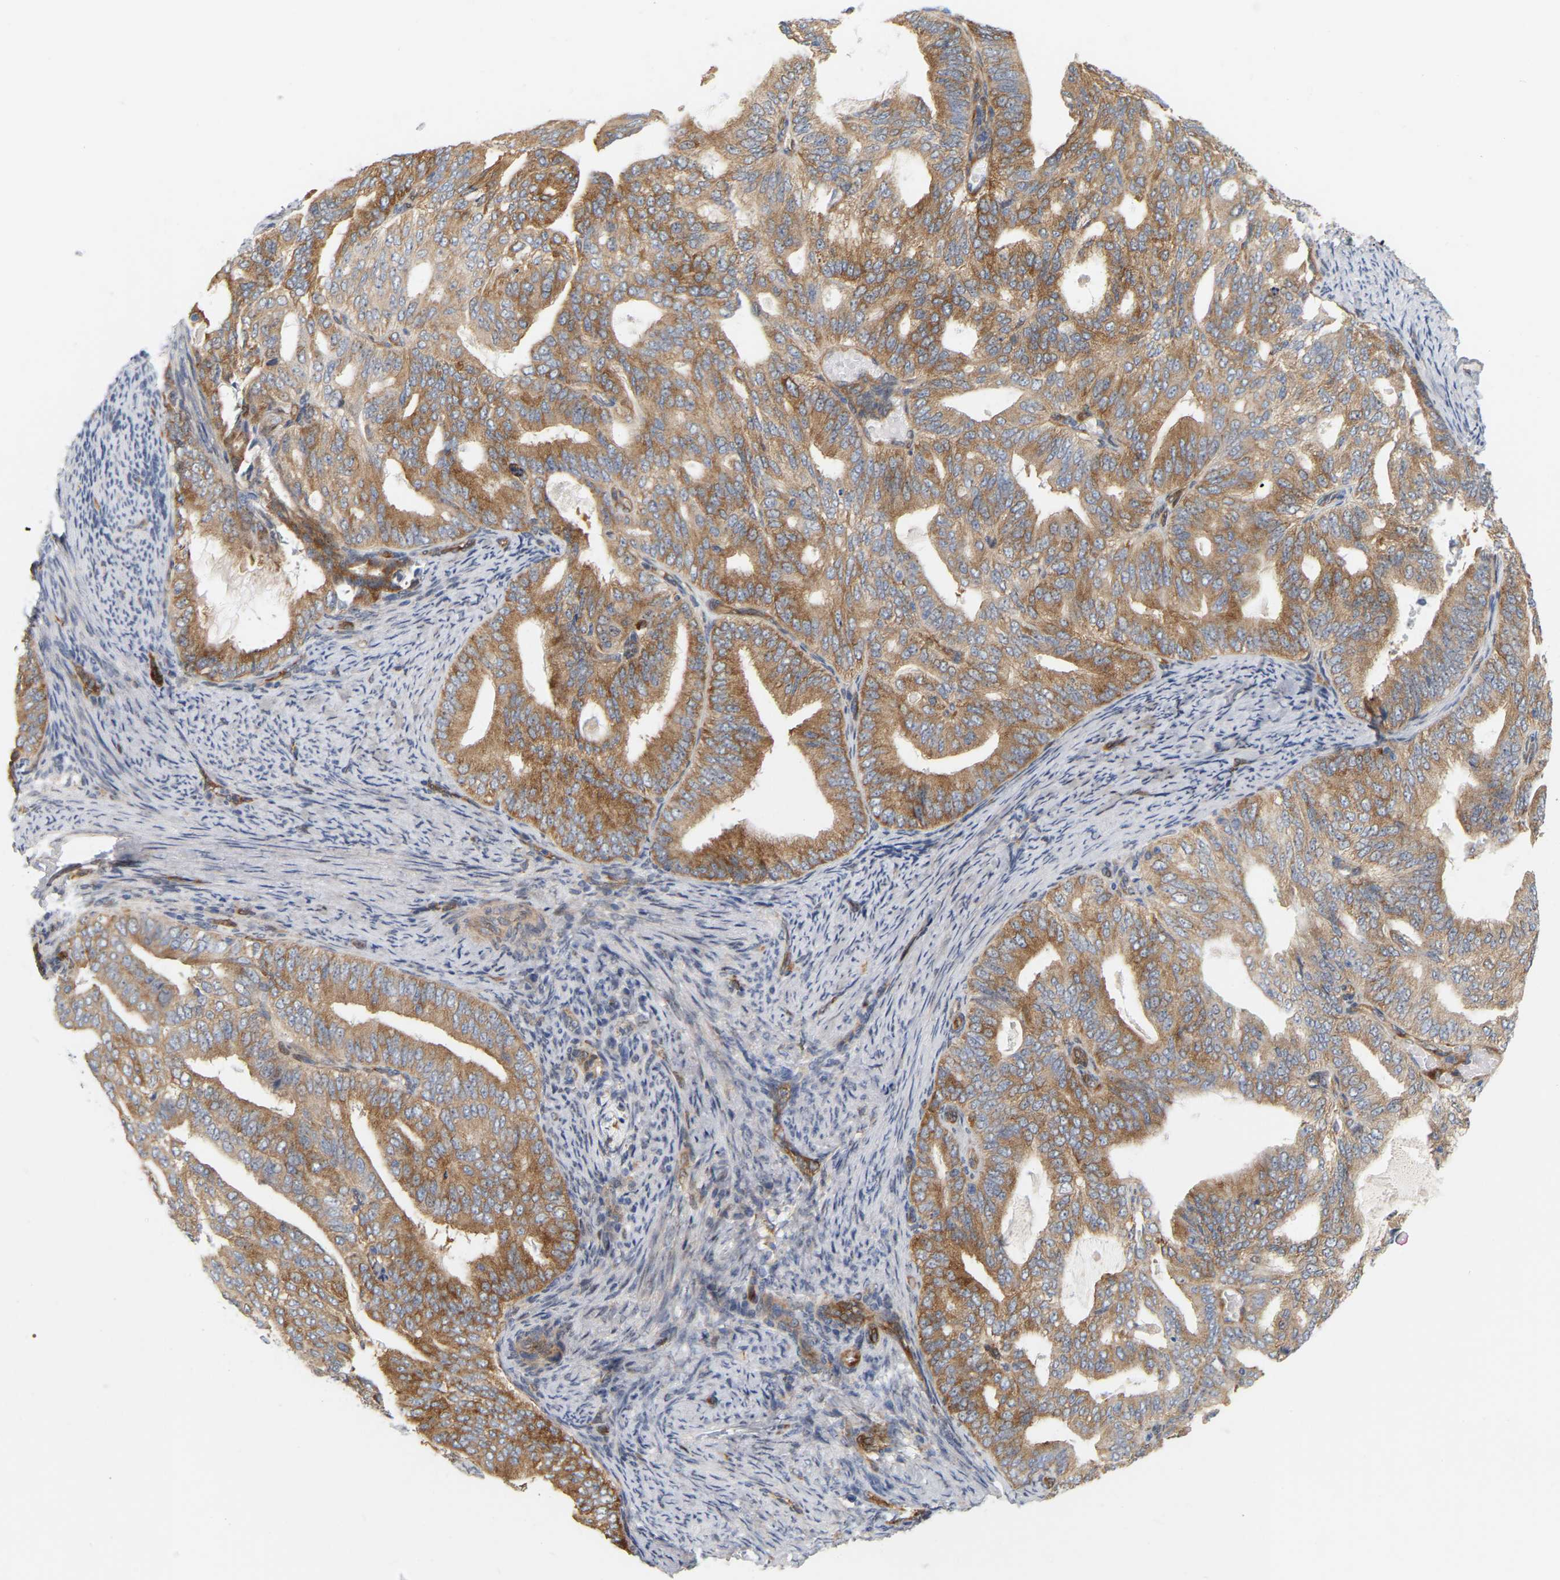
{"staining": {"intensity": "moderate", "quantity": ">75%", "location": "cytoplasmic/membranous"}, "tissue": "endometrial cancer", "cell_type": "Tumor cells", "image_type": "cancer", "snomed": [{"axis": "morphology", "description": "Adenocarcinoma, NOS"}, {"axis": "topography", "description": "Endometrium"}], "caption": "Immunohistochemical staining of human endometrial cancer reveals medium levels of moderate cytoplasmic/membranous protein positivity in about >75% of tumor cells.", "gene": "RAPH1", "patient": {"sex": "female", "age": 58}}